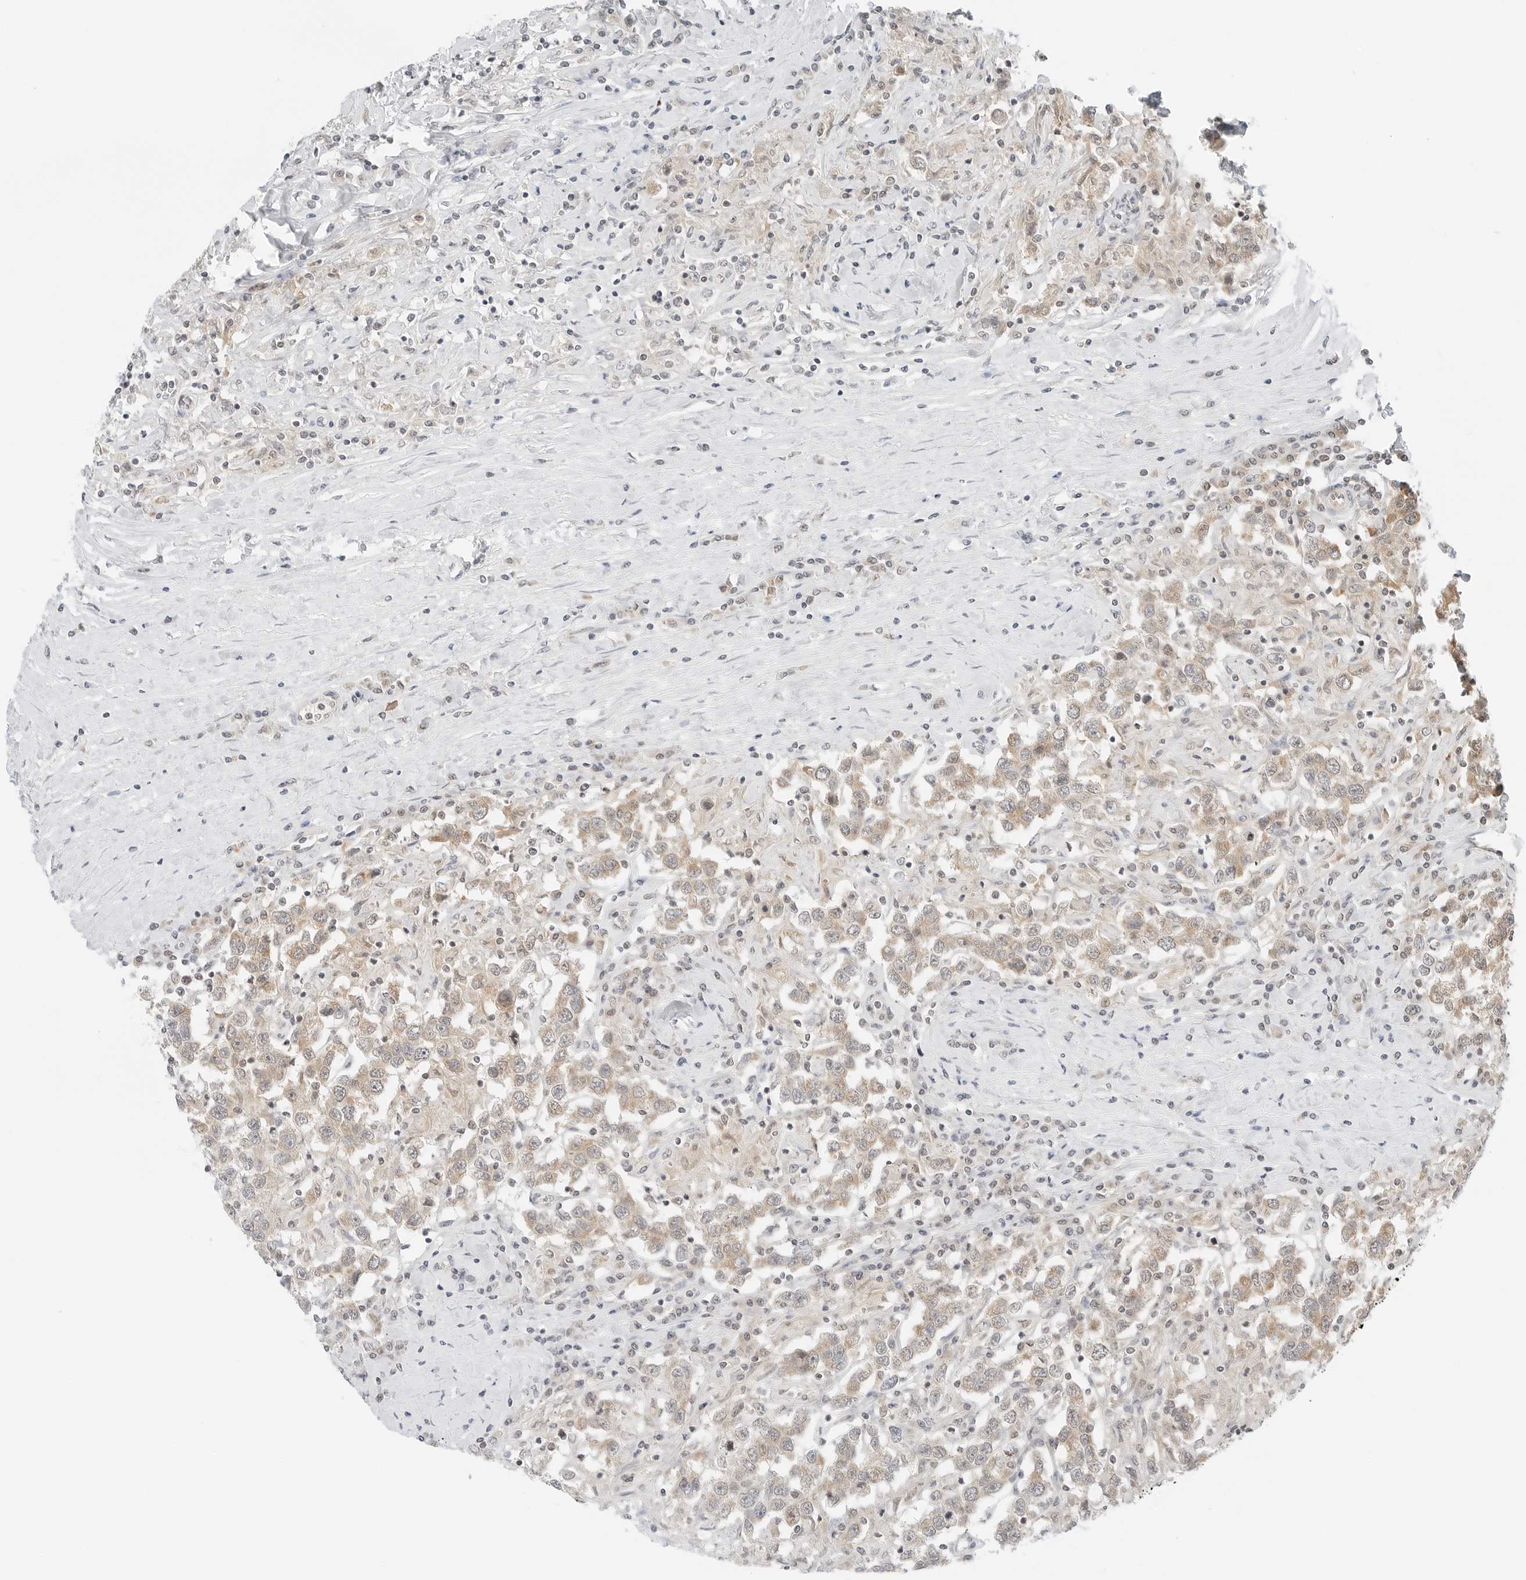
{"staining": {"intensity": "weak", "quantity": ">75%", "location": "cytoplasmic/membranous"}, "tissue": "testis cancer", "cell_type": "Tumor cells", "image_type": "cancer", "snomed": [{"axis": "morphology", "description": "Seminoma, NOS"}, {"axis": "topography", "description": "Testis"}], "caption": "Tumor cells display low levels of weak cytoplasmic/membranous expression in about >75% of cells in testis cancer (seminoma). The protein of interest is stained brown, and the nuclei are stained in blue (DAB (3,3'-diaminobenzidine) IHC with brightfield microscopy, high magnification).", "gene": "IQCC", "patient": {"sex": "male", "age": 41}}